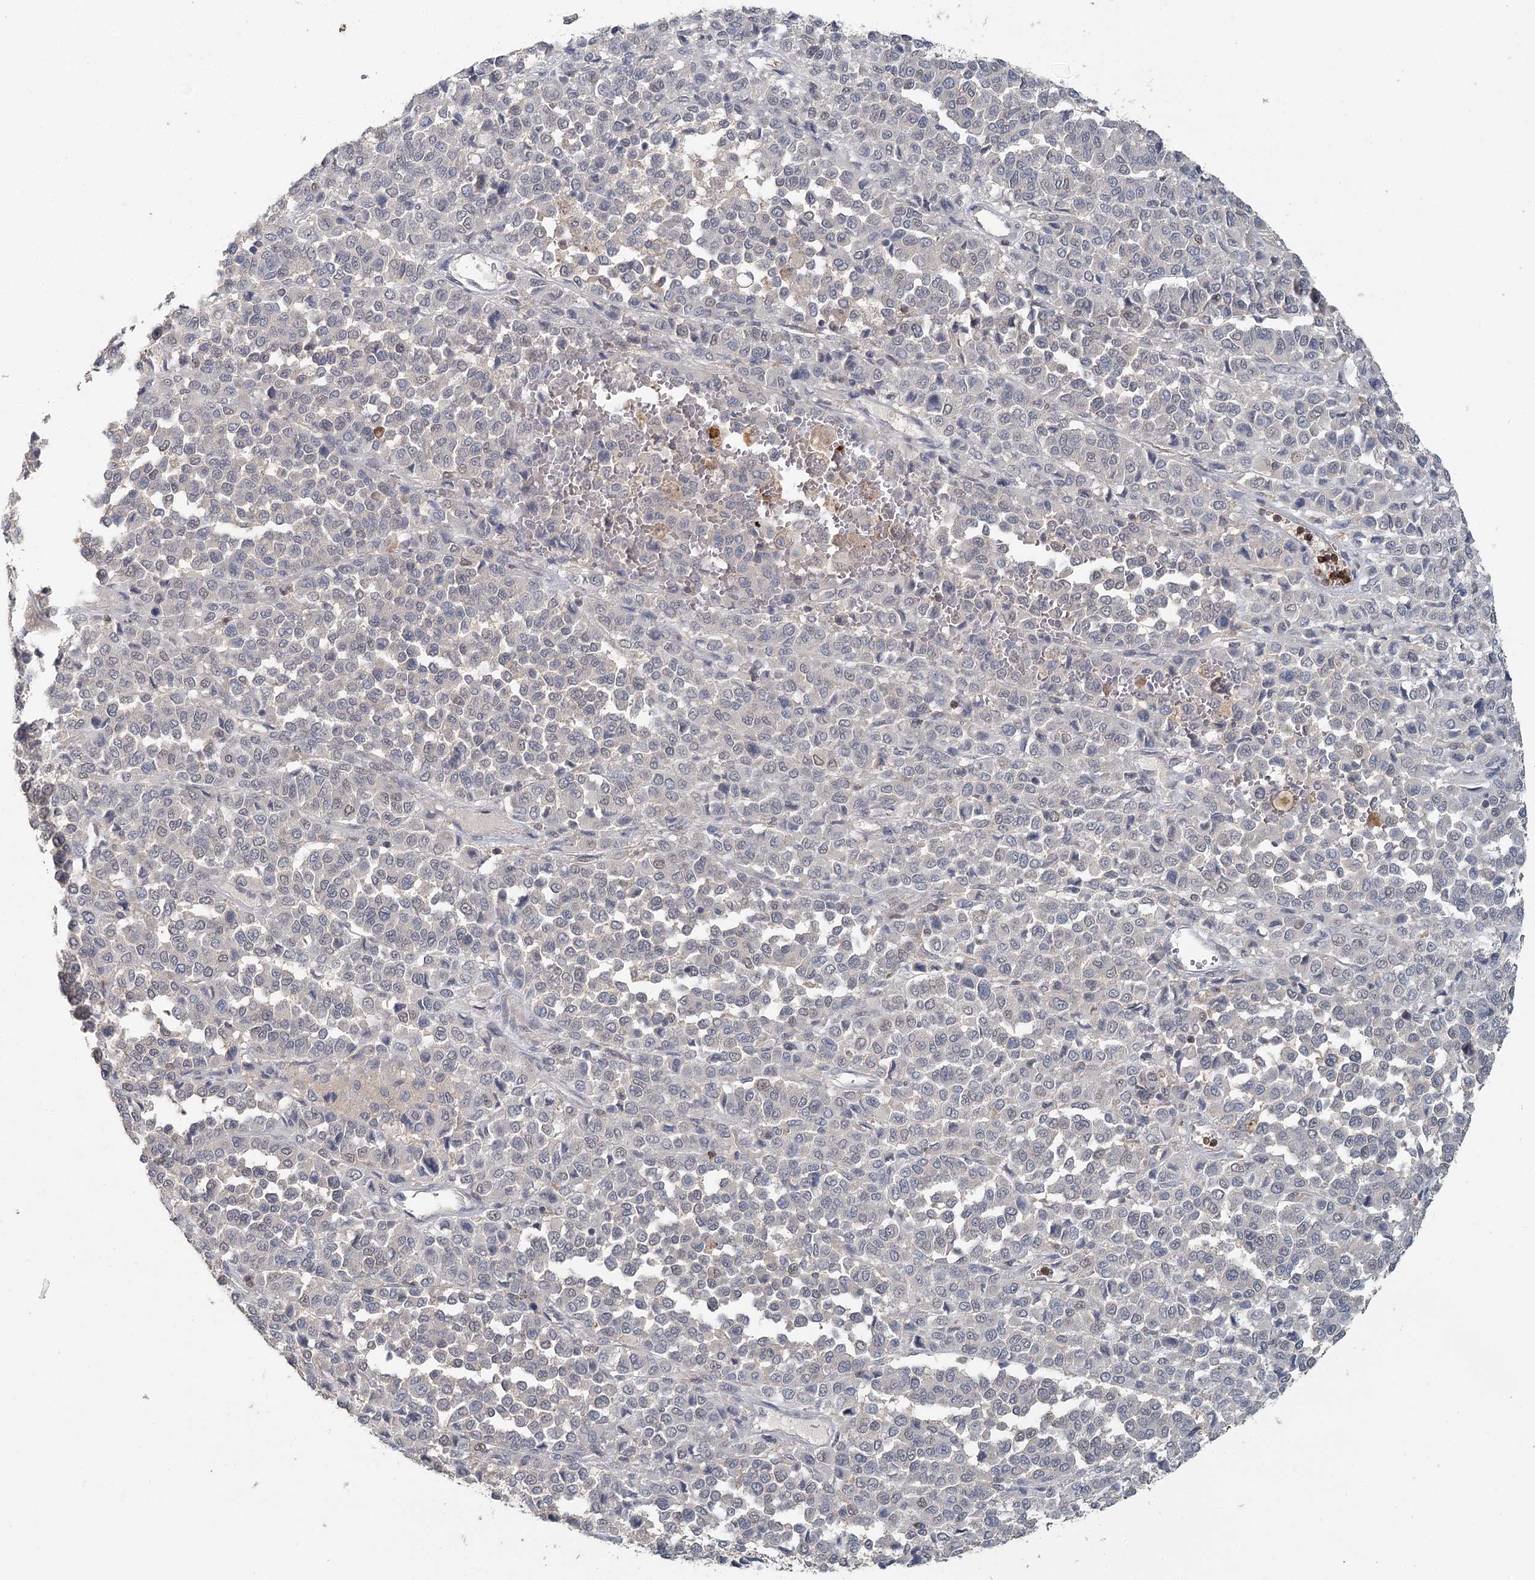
{"staining": {"intensity": "negative", "quantity": "none", "location": "none"}, "tissue": "melanoma", "cell_type": "Tumor cells", "image_type": "cancer", "snomed": [{"axis": "morphology", "description": "Malignant melanoma, Metastatic site"}, {"axis": "topography", "description": "Pancreas"}], "caption": "Melanoma was stained to show a protein in brown. There is no significant expression in tumor cells. The staining is performed using DAB brown chromogen with nuclei counter-stained in using hematoxylin.", "gene": "ADK", "patient": {"sex": "female", "age": 30}}